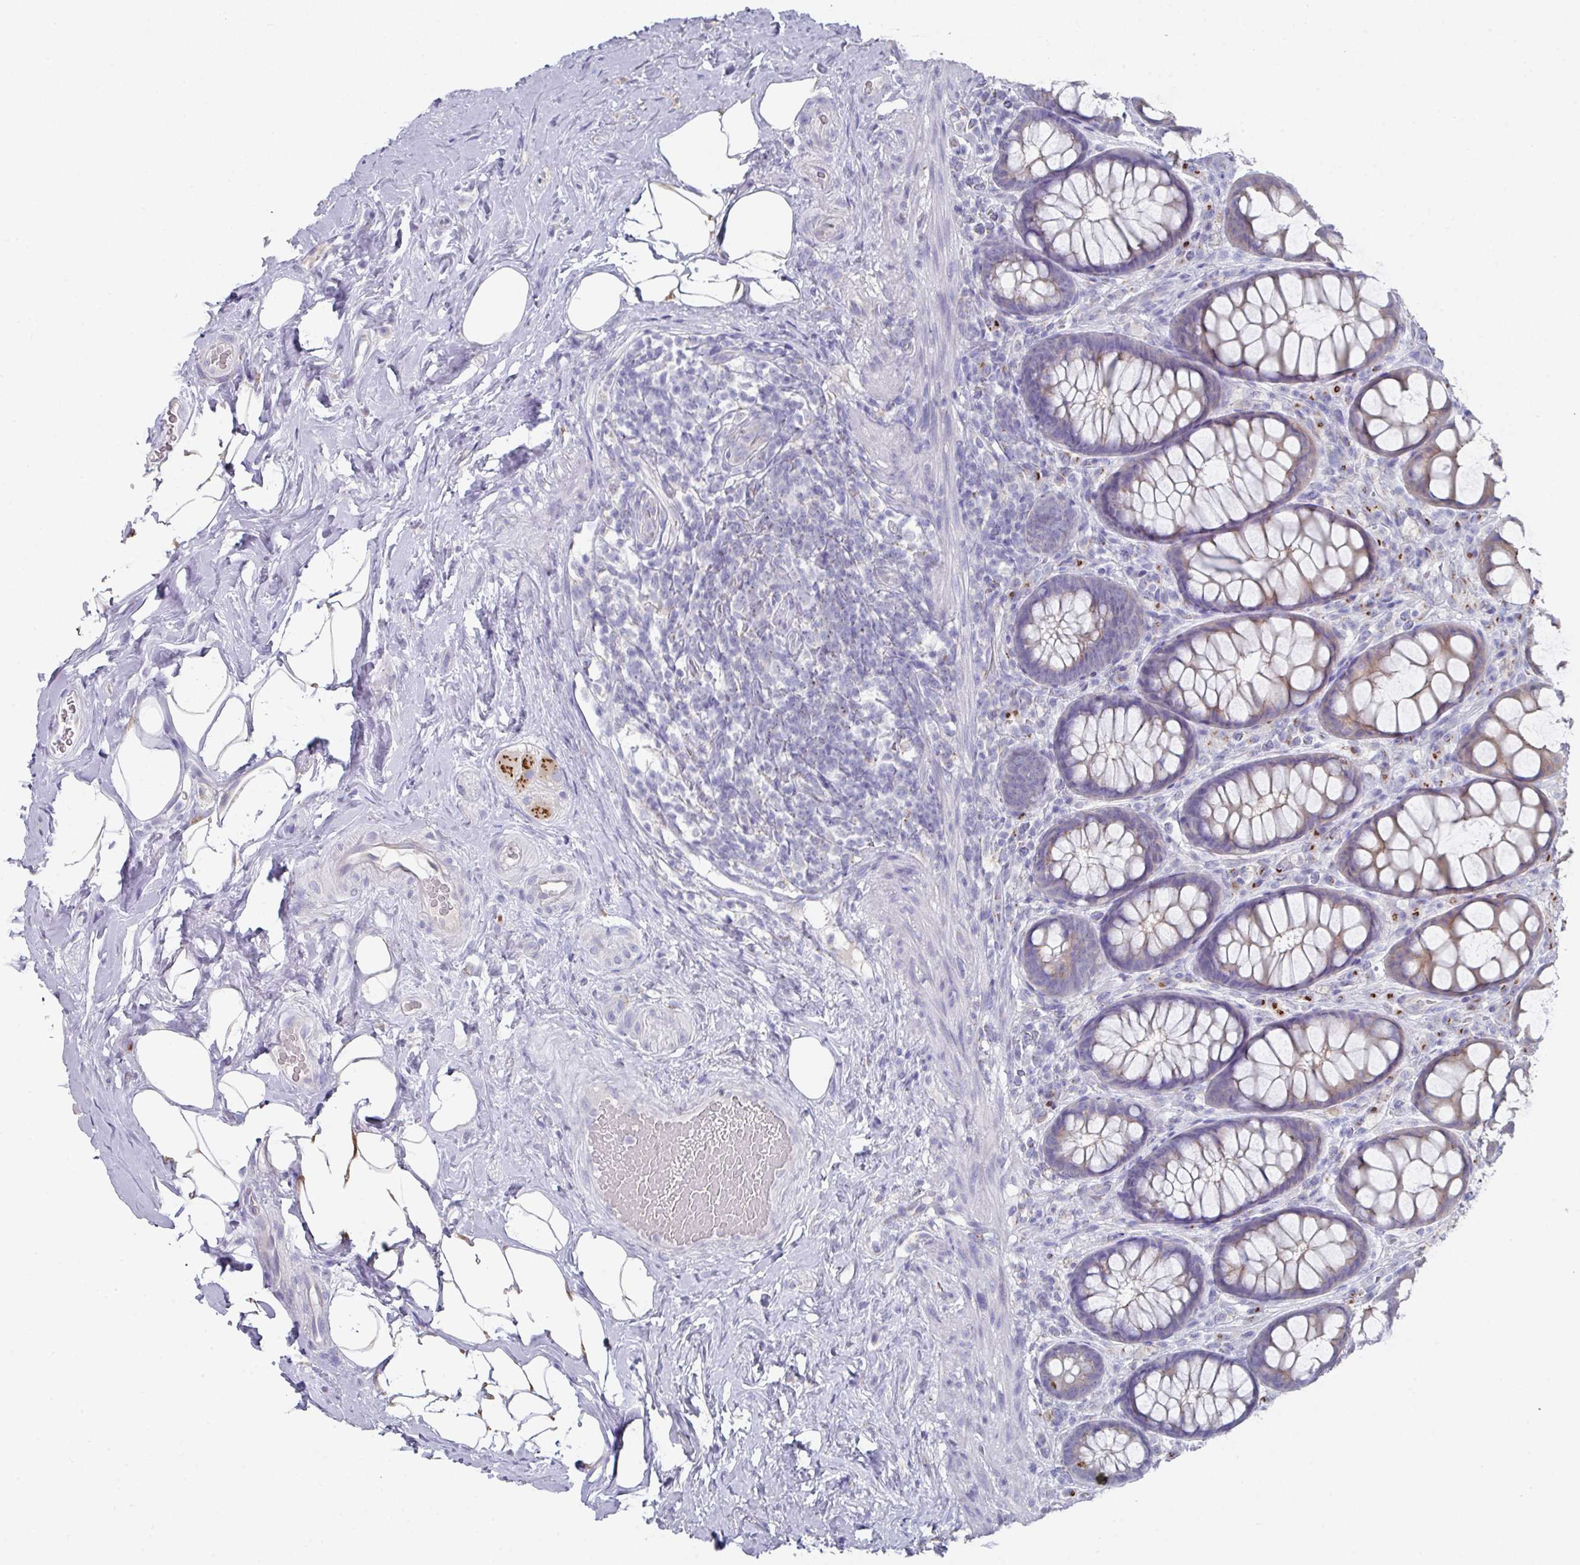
{"staining": {"intensity": "moderate", "quantity": "25%-75%", "location": "cytoplasmic/membranous"}, "tissue": "rectum", "cell_type": "Glandular cells", "image_type": "normal", "snomed": [{"axis": "morphology", "description": "Normal tissue, NOS"}, {"axis": "topography", "description": "Rectum"}], "caption": "Rectum stained for a protein demonstrates moderate cytoplasmic/membranous positivity in glandular cells. (Stains: DAB in brown, nuclei in blue, Microscopy: brightfield microscopy at high magnification).", "gene": "VKORC1L1", "patient": {"sex": "female", "age": 67}}